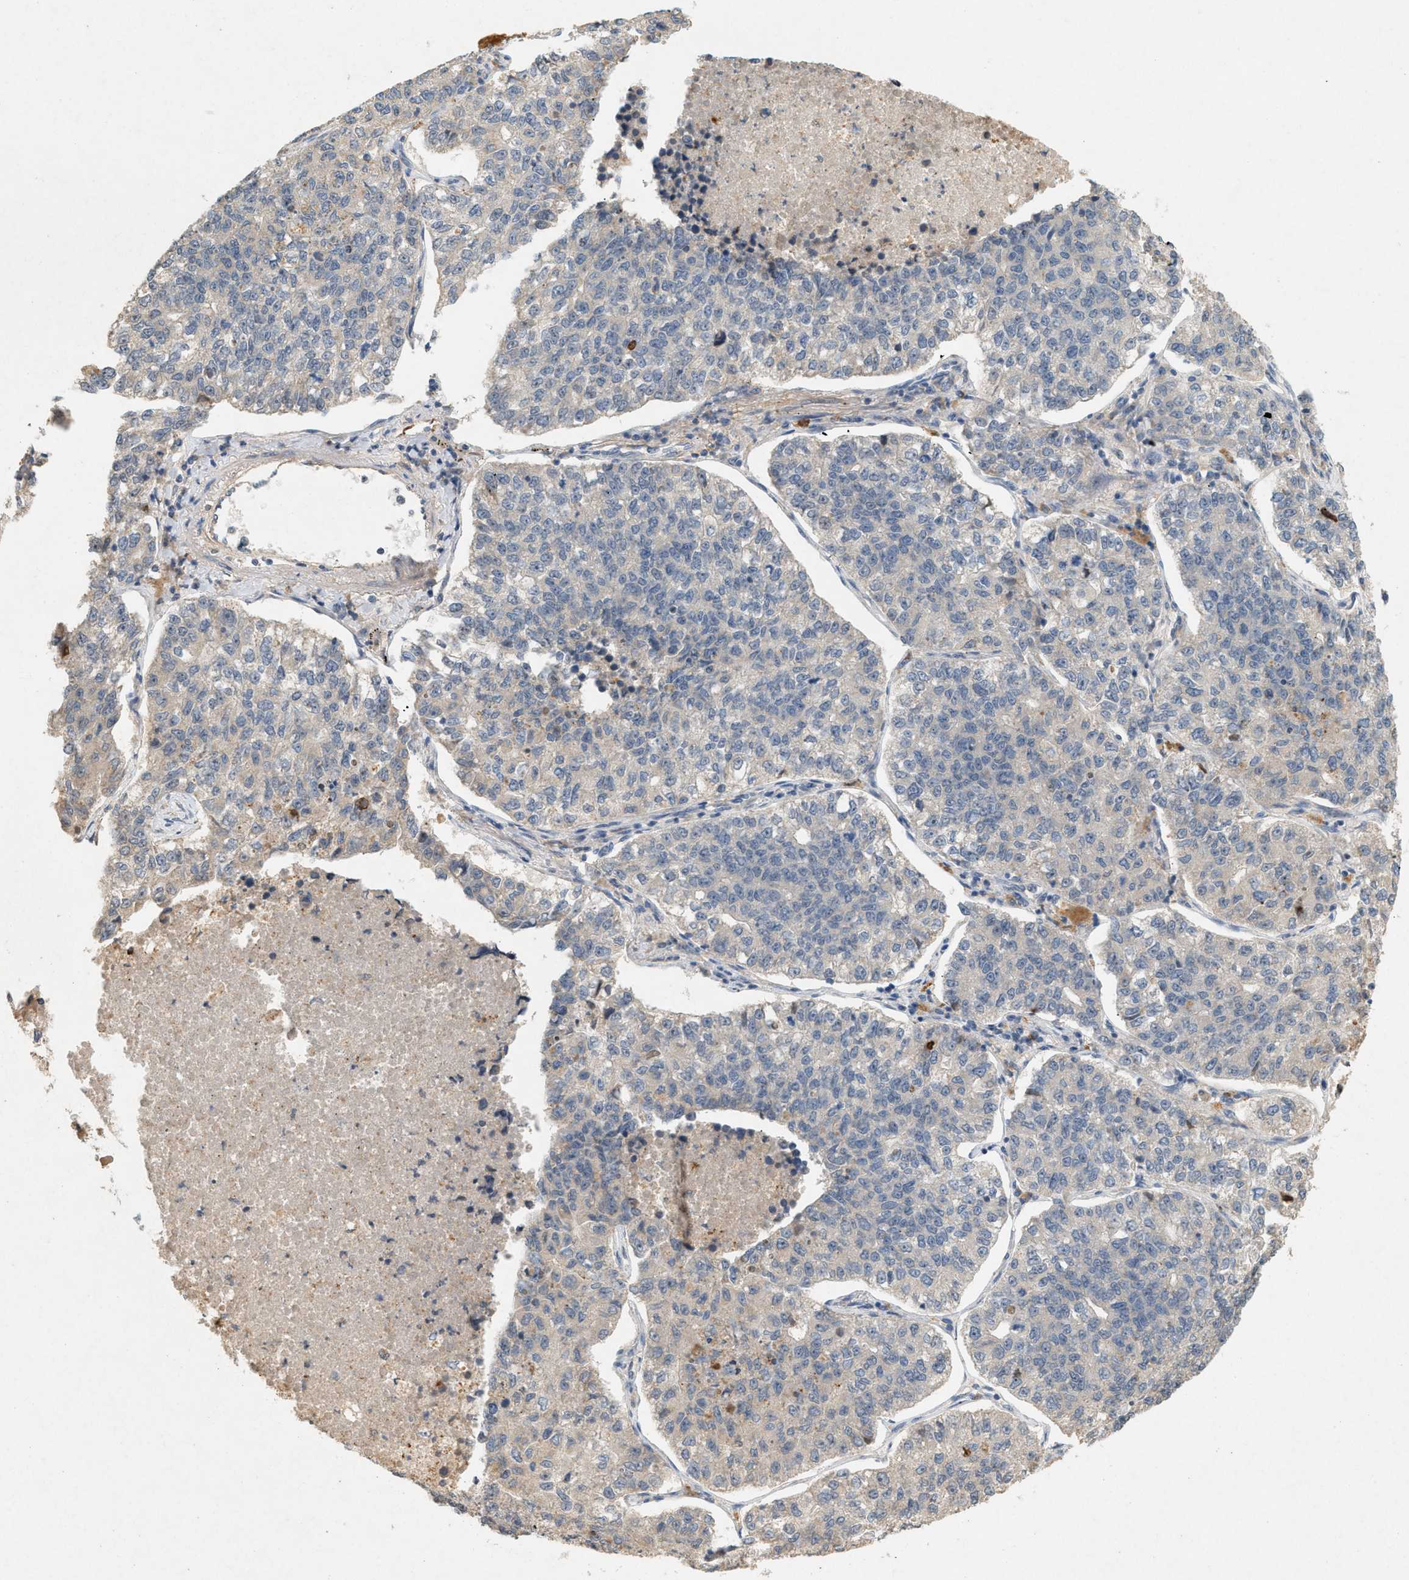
{"staining": {"intensity": "negative", "quantity": "none", "location": "none"}, "tissue": "lung cancer", "cell_type": "Tumor cells", "image_type": "cancer", "snomed": [{"axis": "morphology", "description": "Adenocarcinoma, NOS"}, {"axis": "topography", "description": "Lung"}], "caption": "DAB immunohistochemical staining of lung cancer shows no significant positivity in tumor cells.", "gene": "DCAF7", "patient": {"sex": "male", "age": 49}}